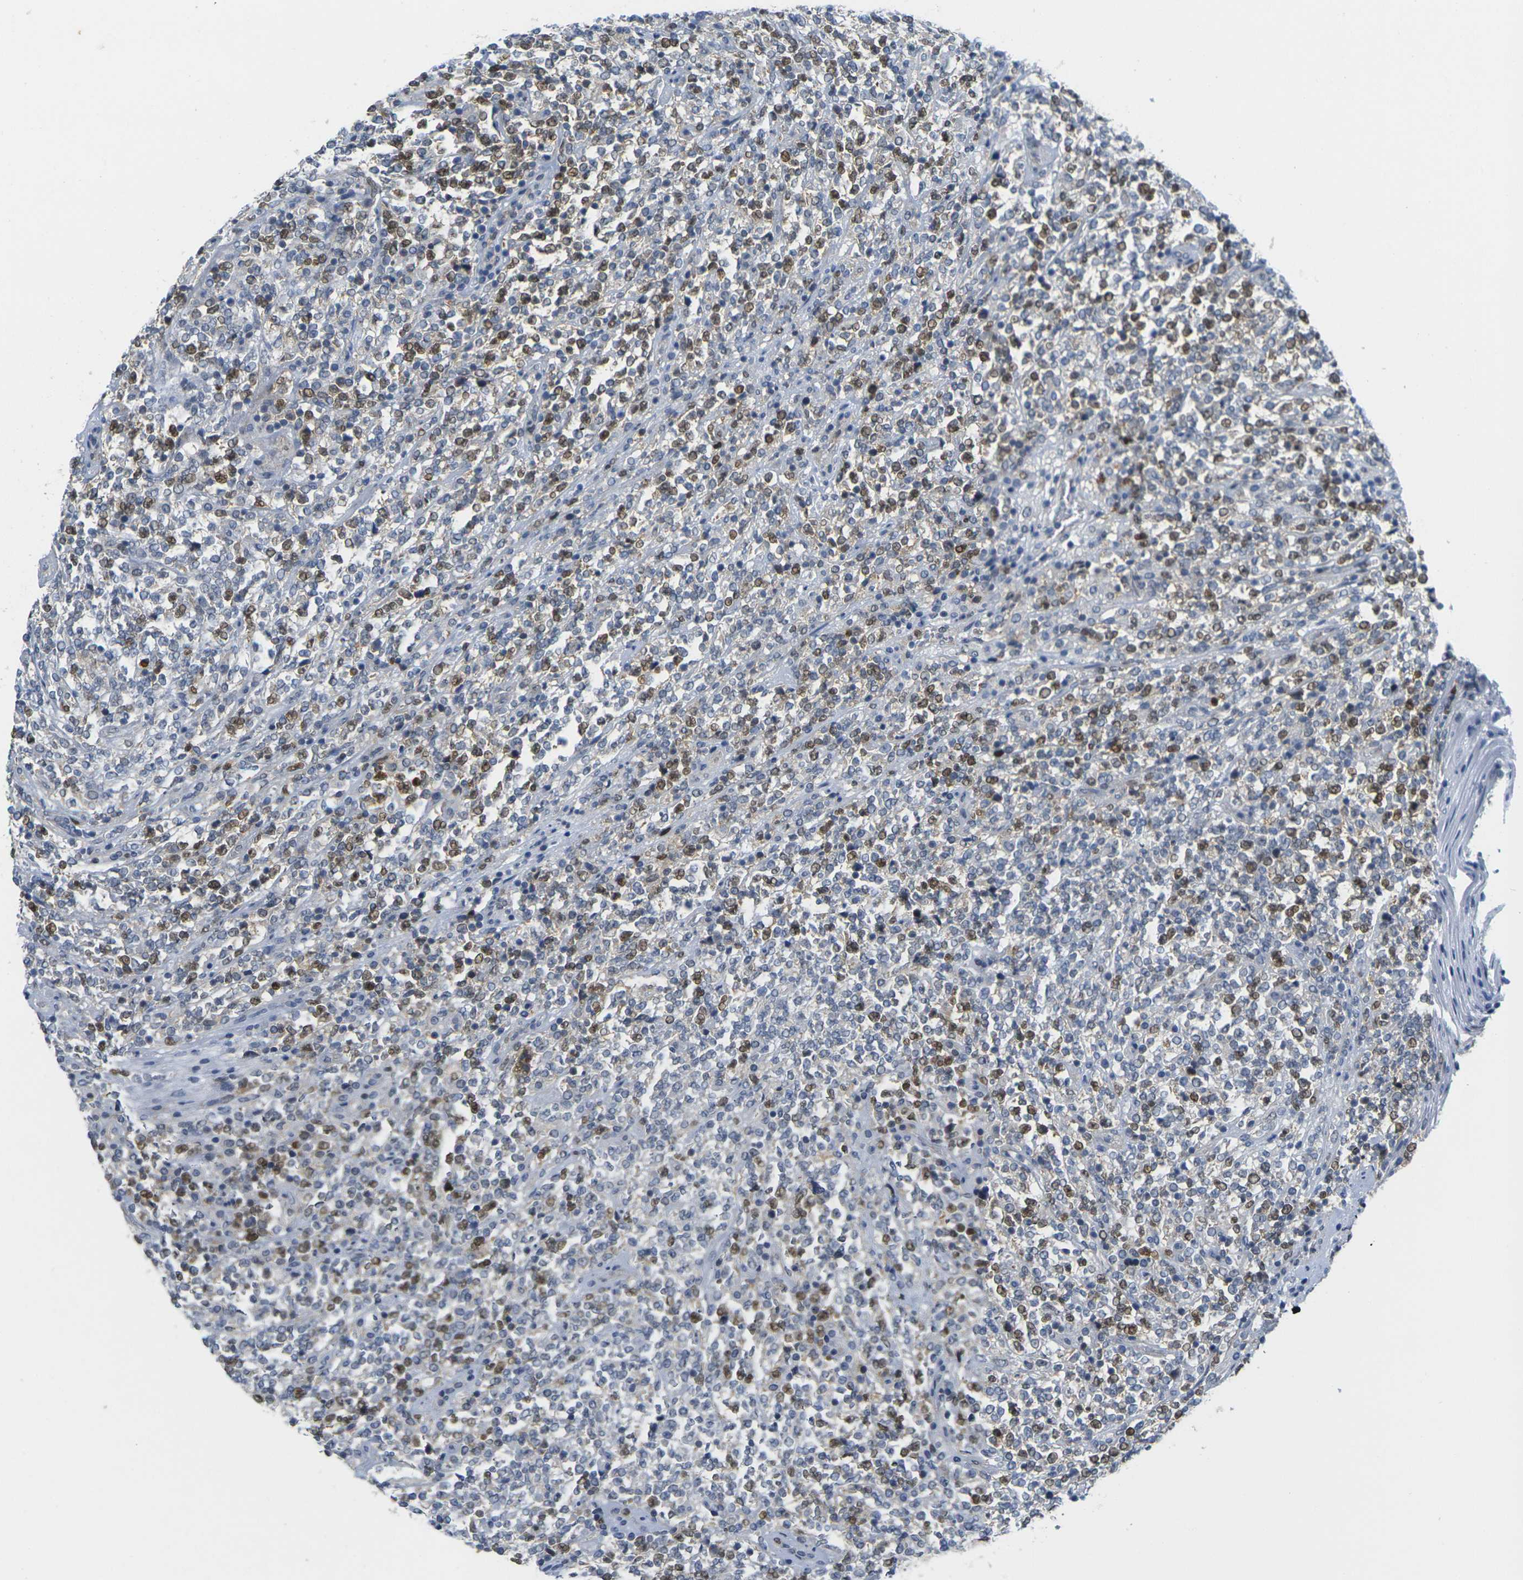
{"staining": {"intensity": "moderate", "quantity": "25%-75%", "location": "nuclear"}, "tissue": "lymphoma", "cell_type": "Tumor cells", "image_type": "cancer", "snomed": [{"axis": "morphology", "description": "Malignant lymphoma, non-Hodgkin's type, High grade"}, {"axis": "topography", "description": "Soft tissue"}], "caption": "DAB immunohistochemical staining of high-grade malignant lymphoma, non-Hodgkin's type demonstrates moderate nuclear protein staining in approximately 25%-75% of tumor cells.", "gene": "CDK2", "patient": {"sex": "male", "age": 18}}